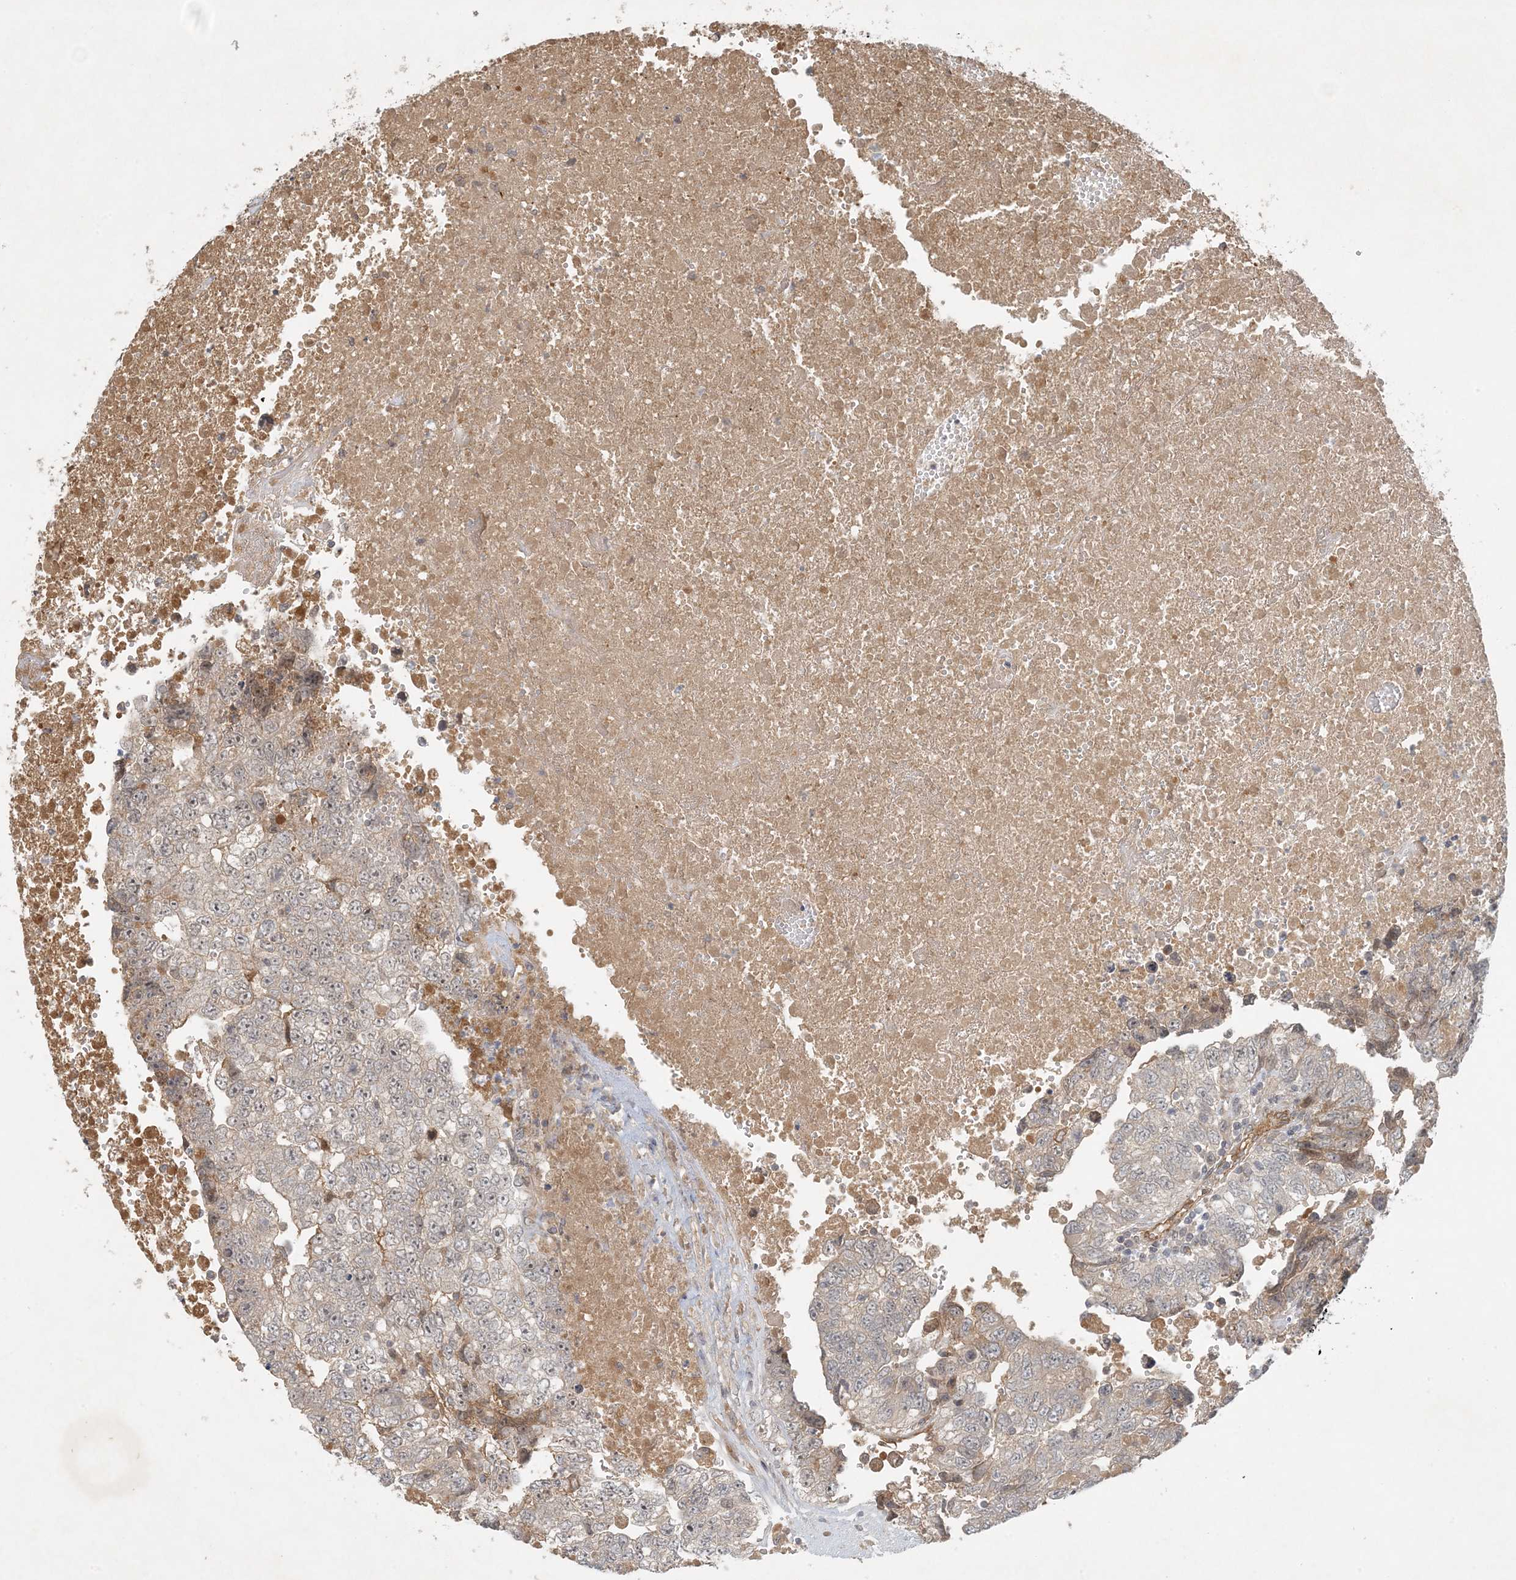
{"staining": {"intensity": "negative", "quantity": "none", "location": "none"}, "tissue": "testis cancer", "cell_type": "Tumor cells", "image_type": "cancer", "snomed": [{"axis": "morphology", "description": "Carcinoma, Embryonal, NOS"}, {"axis": "topography", "description": "Testis"}], "caption": "Photomicrograph shows no protein staining in tumor cells of testis cancer (embryonal carcinoma) tissue.", "gene": "ZCCHC4", "patient": {"sex": "male", "age": 37}}